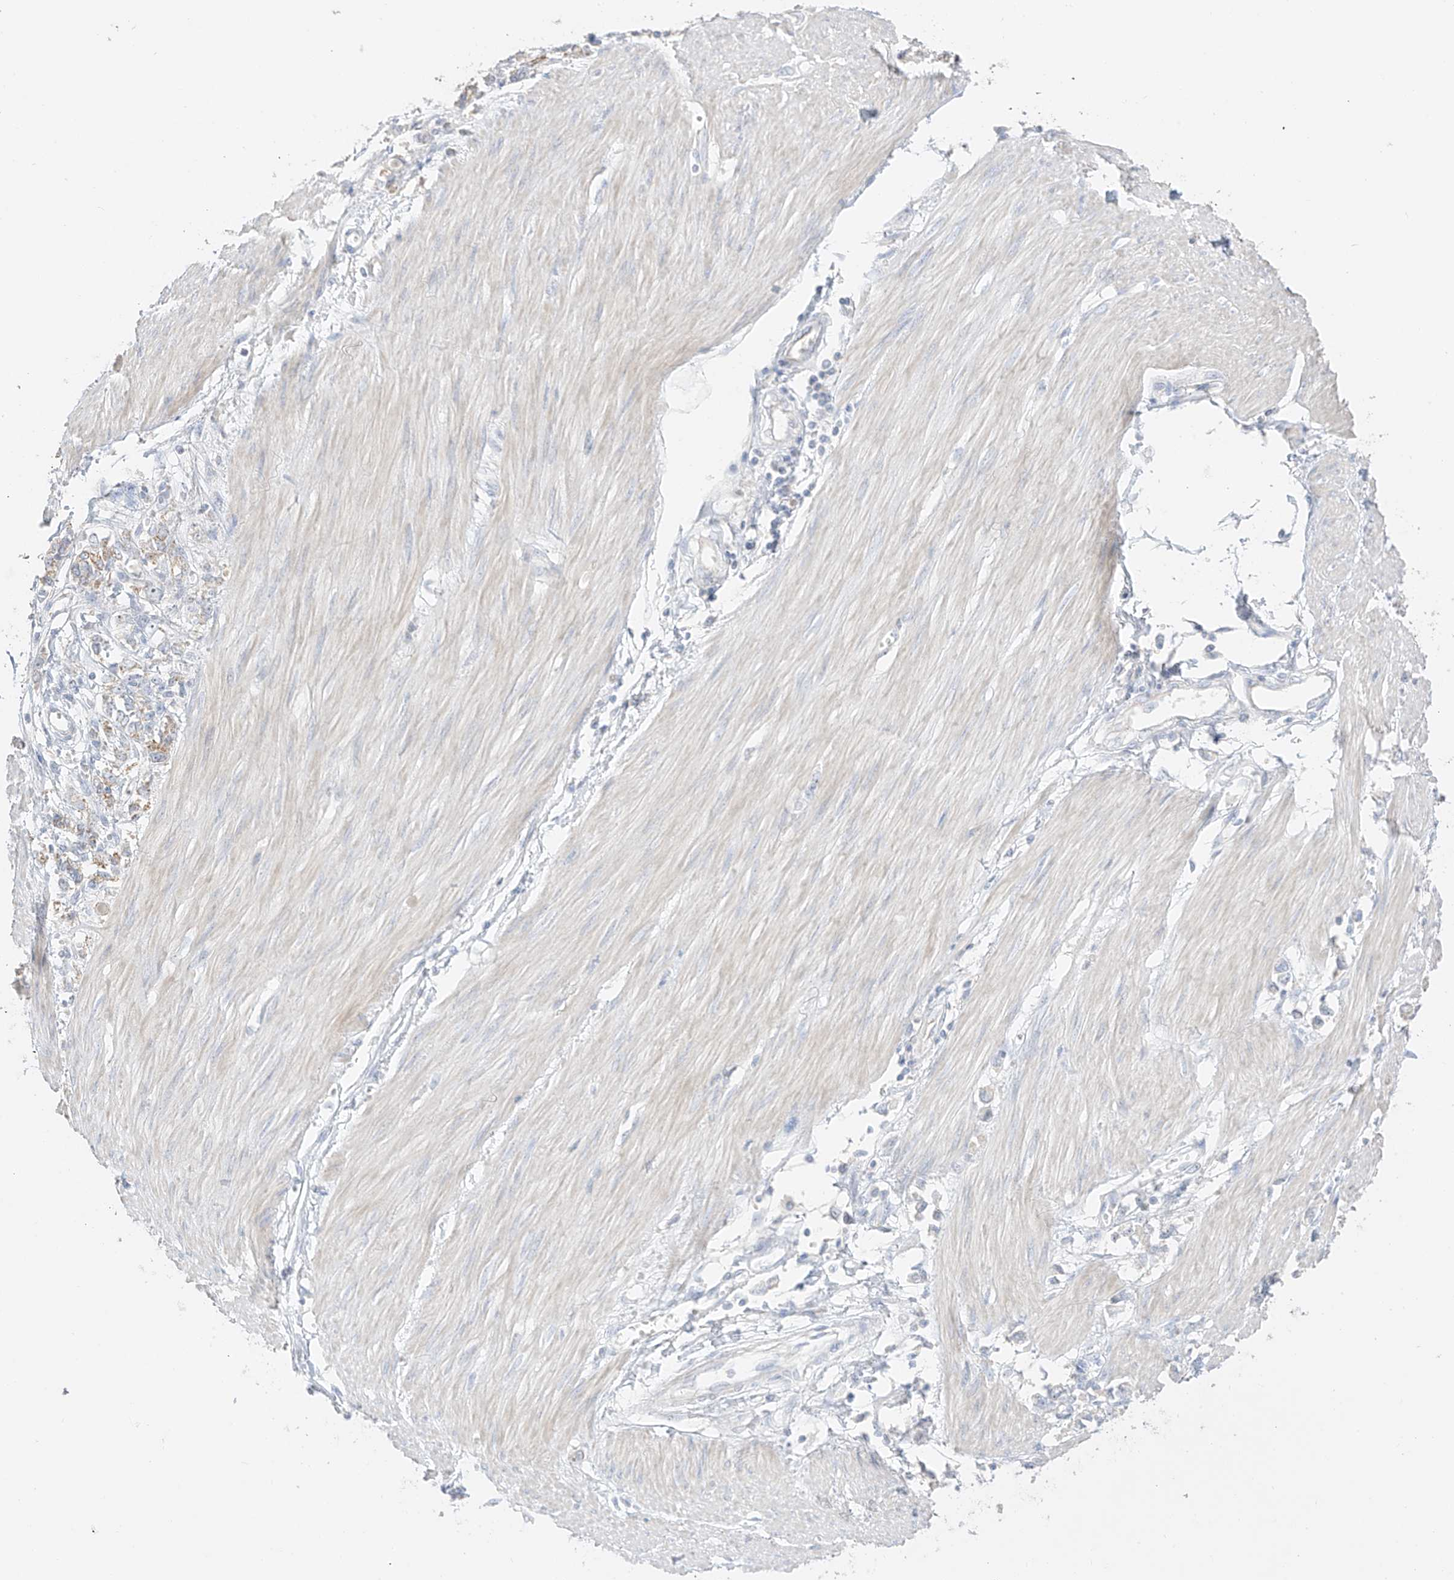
{"staining": {"intensity": "moderate", "quantity": "<25%", "location": "cytoplasmic/membranous"}, "tissue": "stomach cancer", "cell_type": "Tumor cells", "image_type": "cancer", "snomed": [{"axis": "morphology", "description": "Adenocarcinoma, NOS"}, {"axis": "topography", "description": "Stomach"}], "caption": "Stomach cancer (adenocarcinoma) stained for a protein (brown) shows moderate cytoplasmic/membranous positive staining in approximately <25% of tumor cells.", "gene": "ZBTB41", "patient": {"sex": "female", "age": 76}}